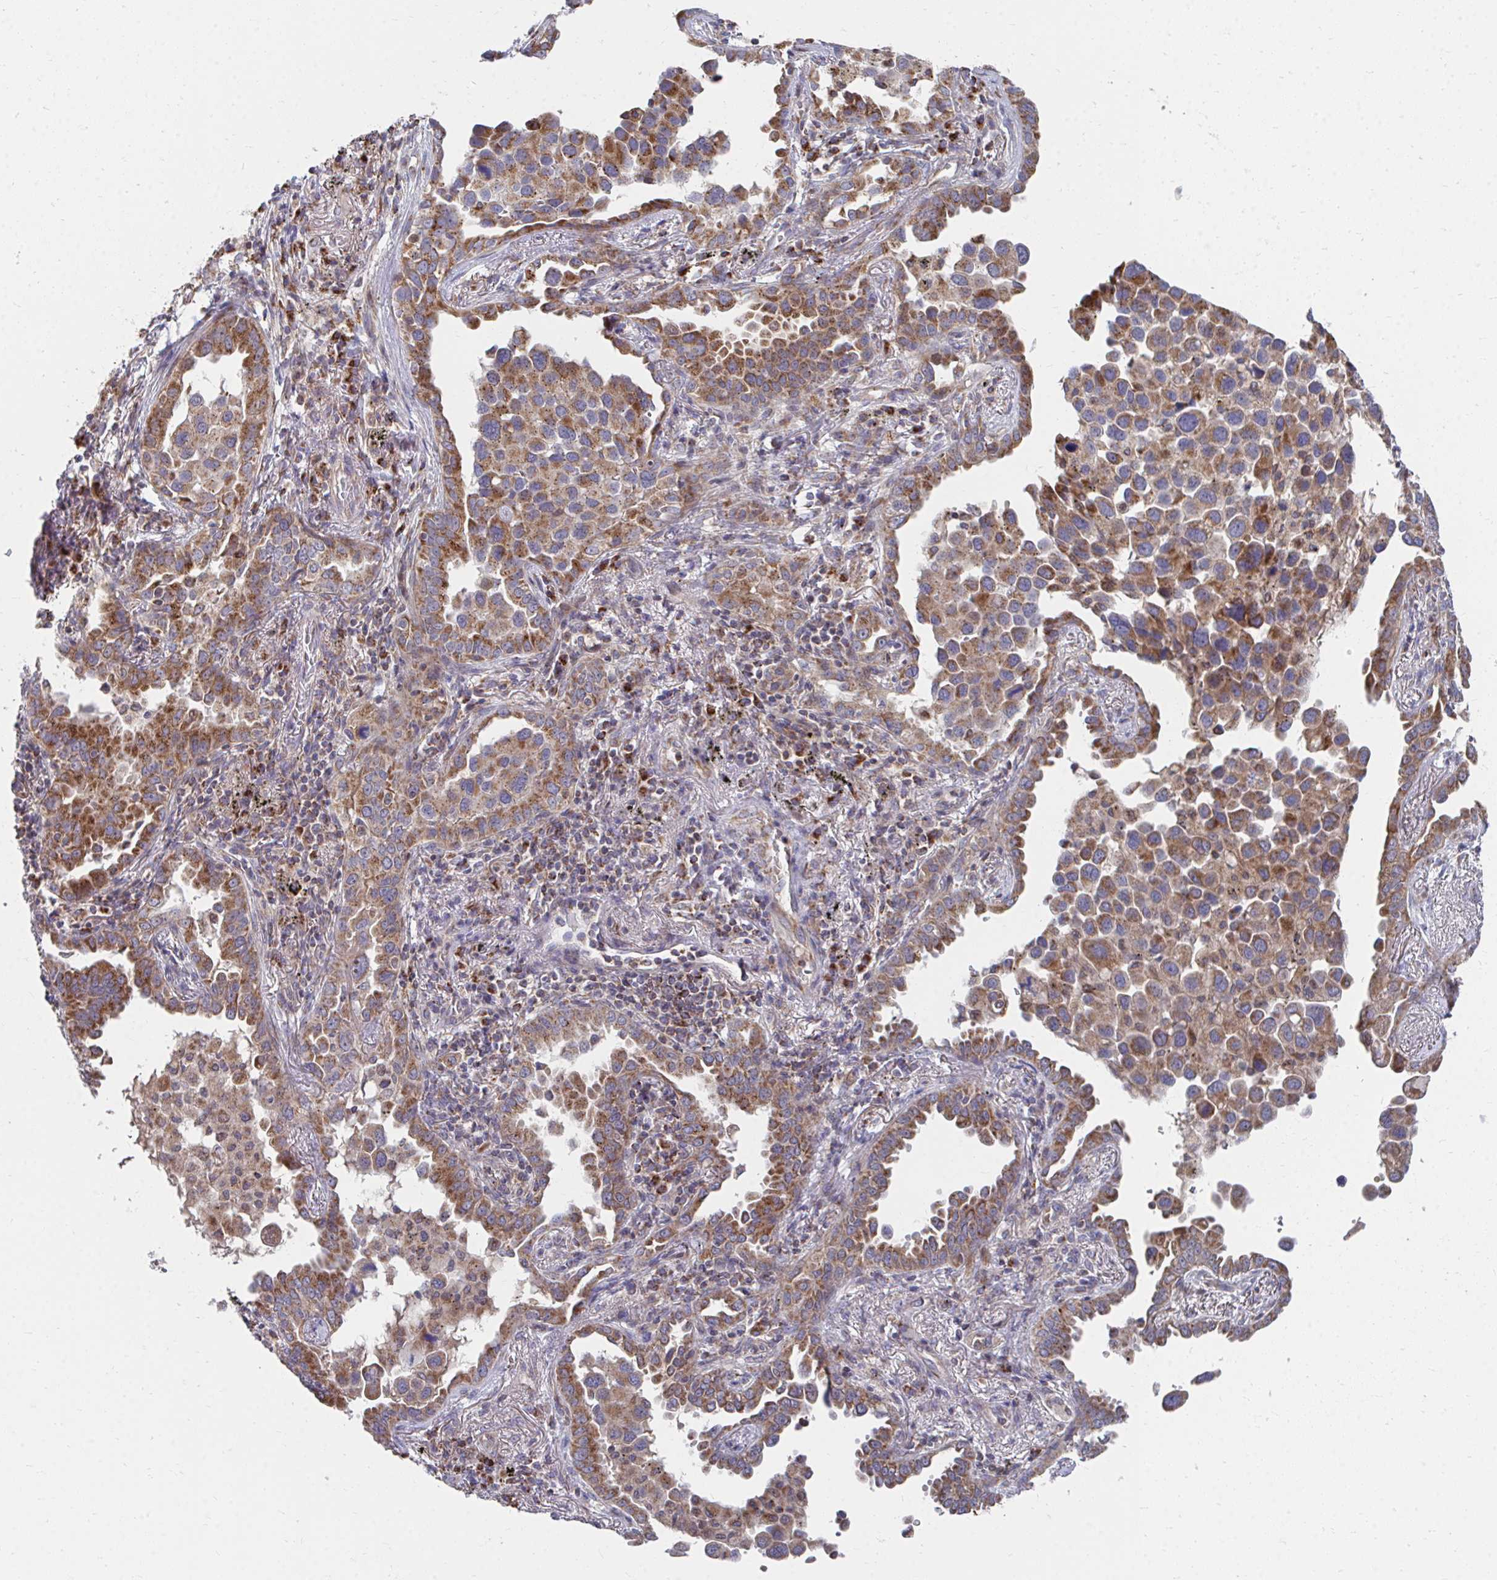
{"staining": {"intensity": "moderate", "quantity": ">75%", "location": "cytoplasmic/membranous"}, "tissue": "lung cancer", "cell_type": "Tumor cells", "image_type": "cancer", "snomed": [{"axis": "morphology", "description": "Adenocarcinoma, NOS"}, {"axis": "topography", "description": "Lung"}], "caption": "Approximately >75% of tumor cells in lung cancer reveal moderate cytoplasmic/membranous protein positivity as visualized by brown immunohistochemical staining.", "gene": "PEX3", "patient": {"sex": "male", "age": 67}}